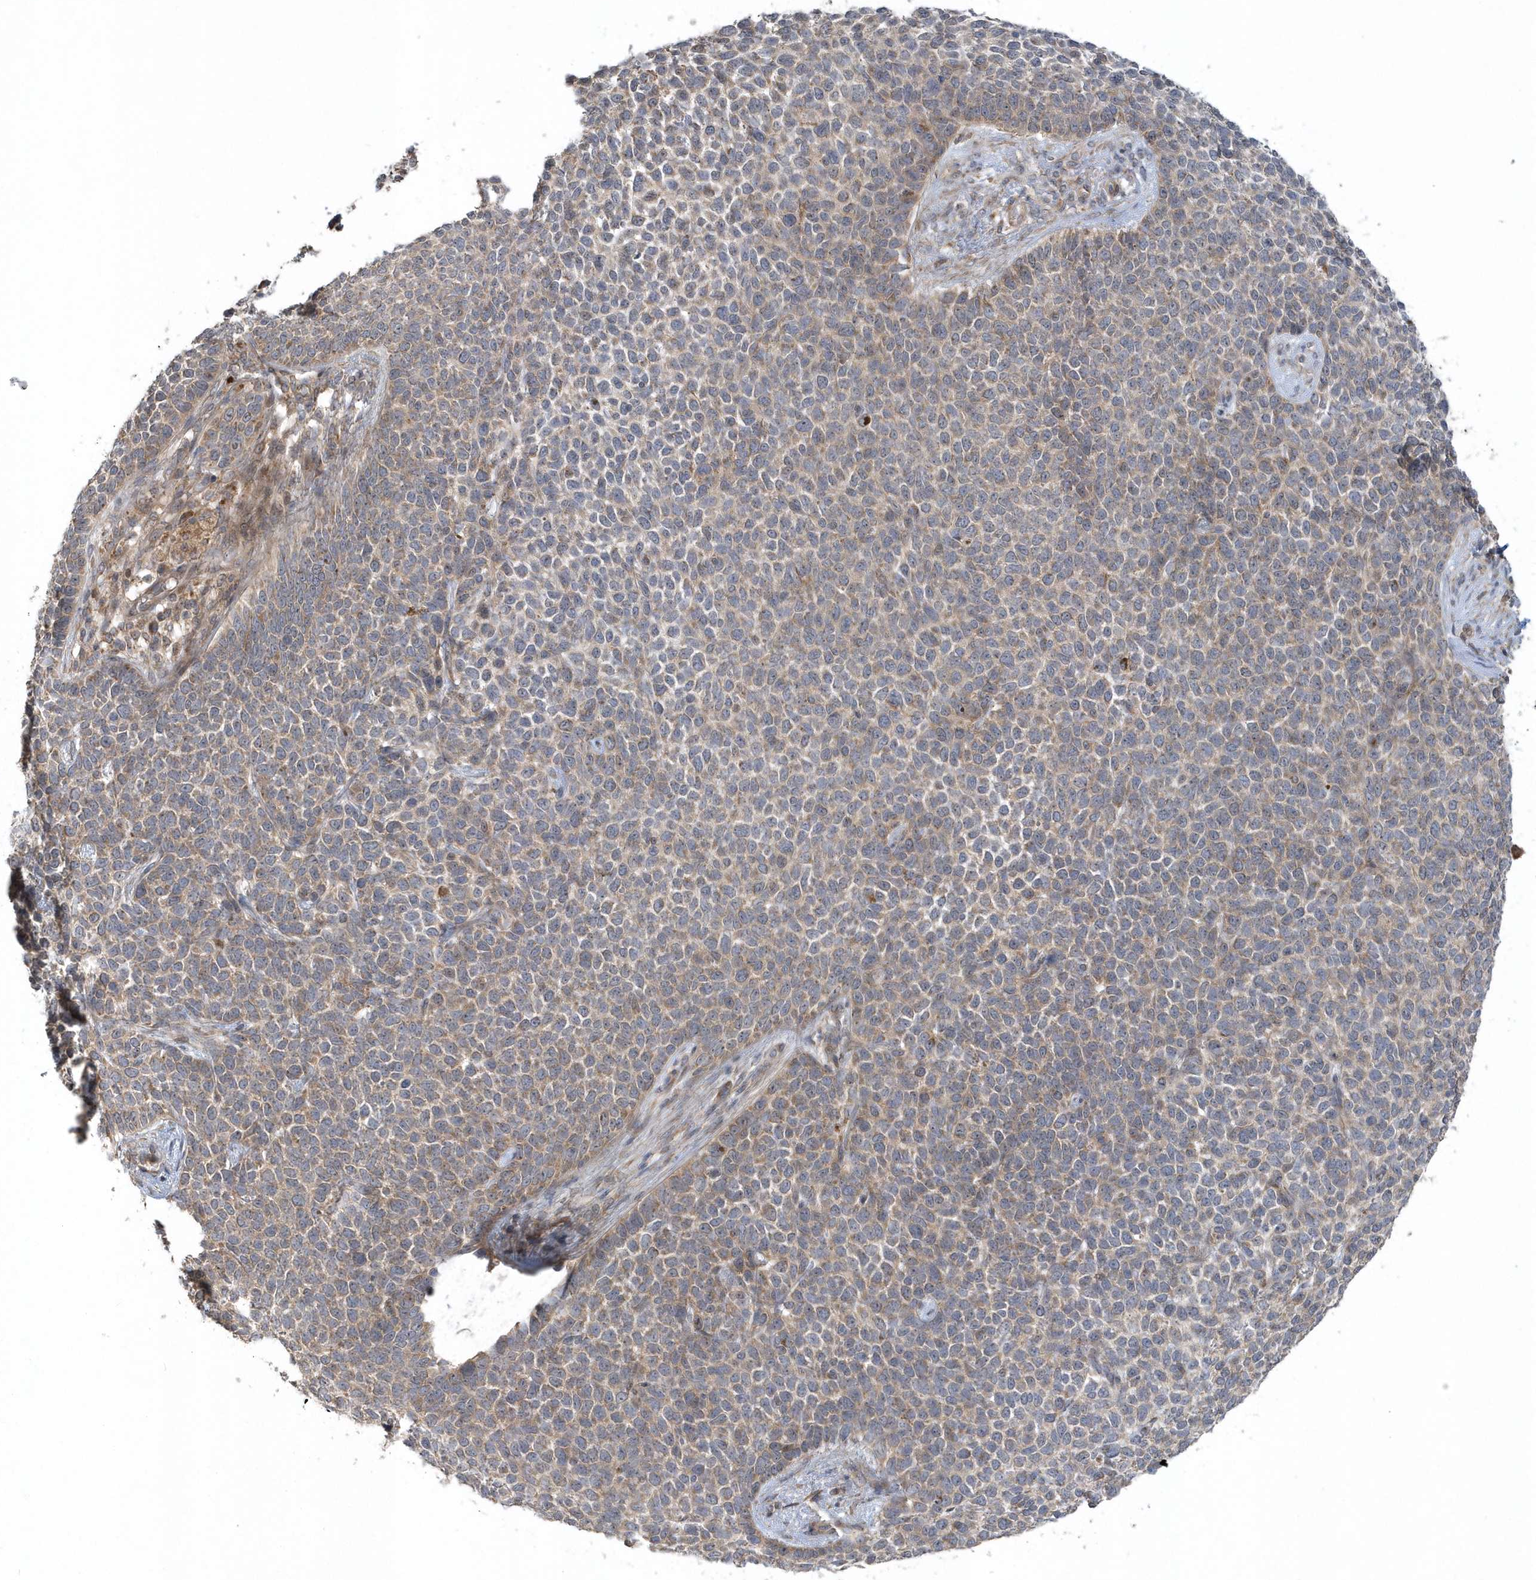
{"staining": {"intensity": "weak", "quantity": "25%-75%", "location": "cytoplasmic/membranous"}, "tissue": "skin cancer", "cell_type": "Tumor cells", "image_type": "cancer", "snomed": [{"axis": "morphology", "description": "Basal cell carcinoma"}, {"axis": "topography", "description": "Skin"}], "caption": "The image displays staining of skin cancer, revealing weak cytoplasmic/membranous protein staining (brown color) within tumor cells.", "gene": "THG1L", "patient": {"sex": "female", "age": 84}}